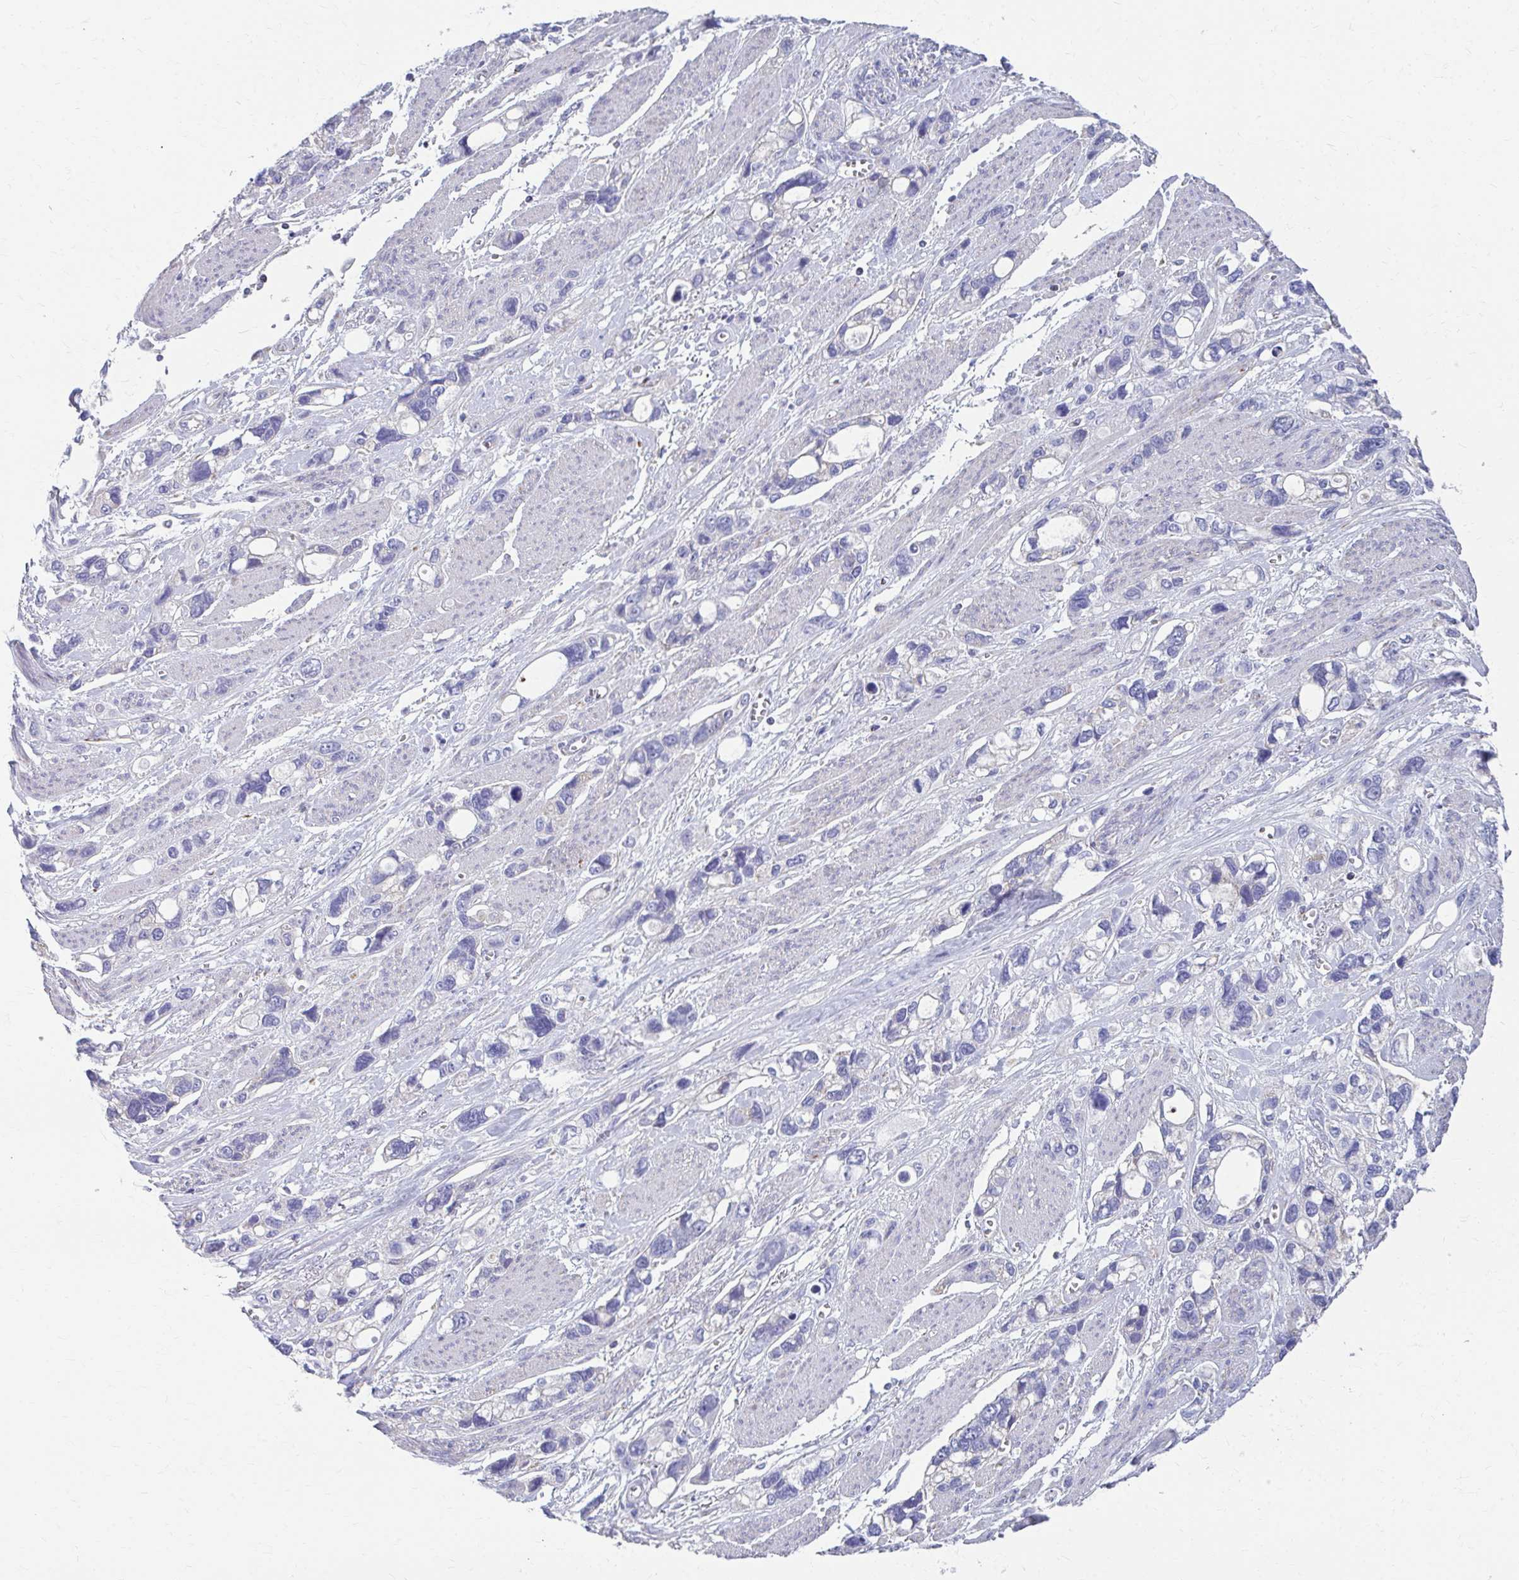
{"staining": {"intensity": "negative", "quantity": "none", "location": "none"}, "tissue": "stomach cancer", "cell_type": "Tumor cells", "image_type": "cancer", "snomed": [{"axis": "morphology", "description": "Adenocarcinoma, NOS"}, {"axis": "topography", "description": "Stomach, upper"}], "caption": "A high-resolution micrograph shows IHC staining of stomach cancer (adenocarcinoma), which exhibits no significant expression in tumor cells.", "gene": "RCC1L", "patient": {"sex": "female", "age": 81}}